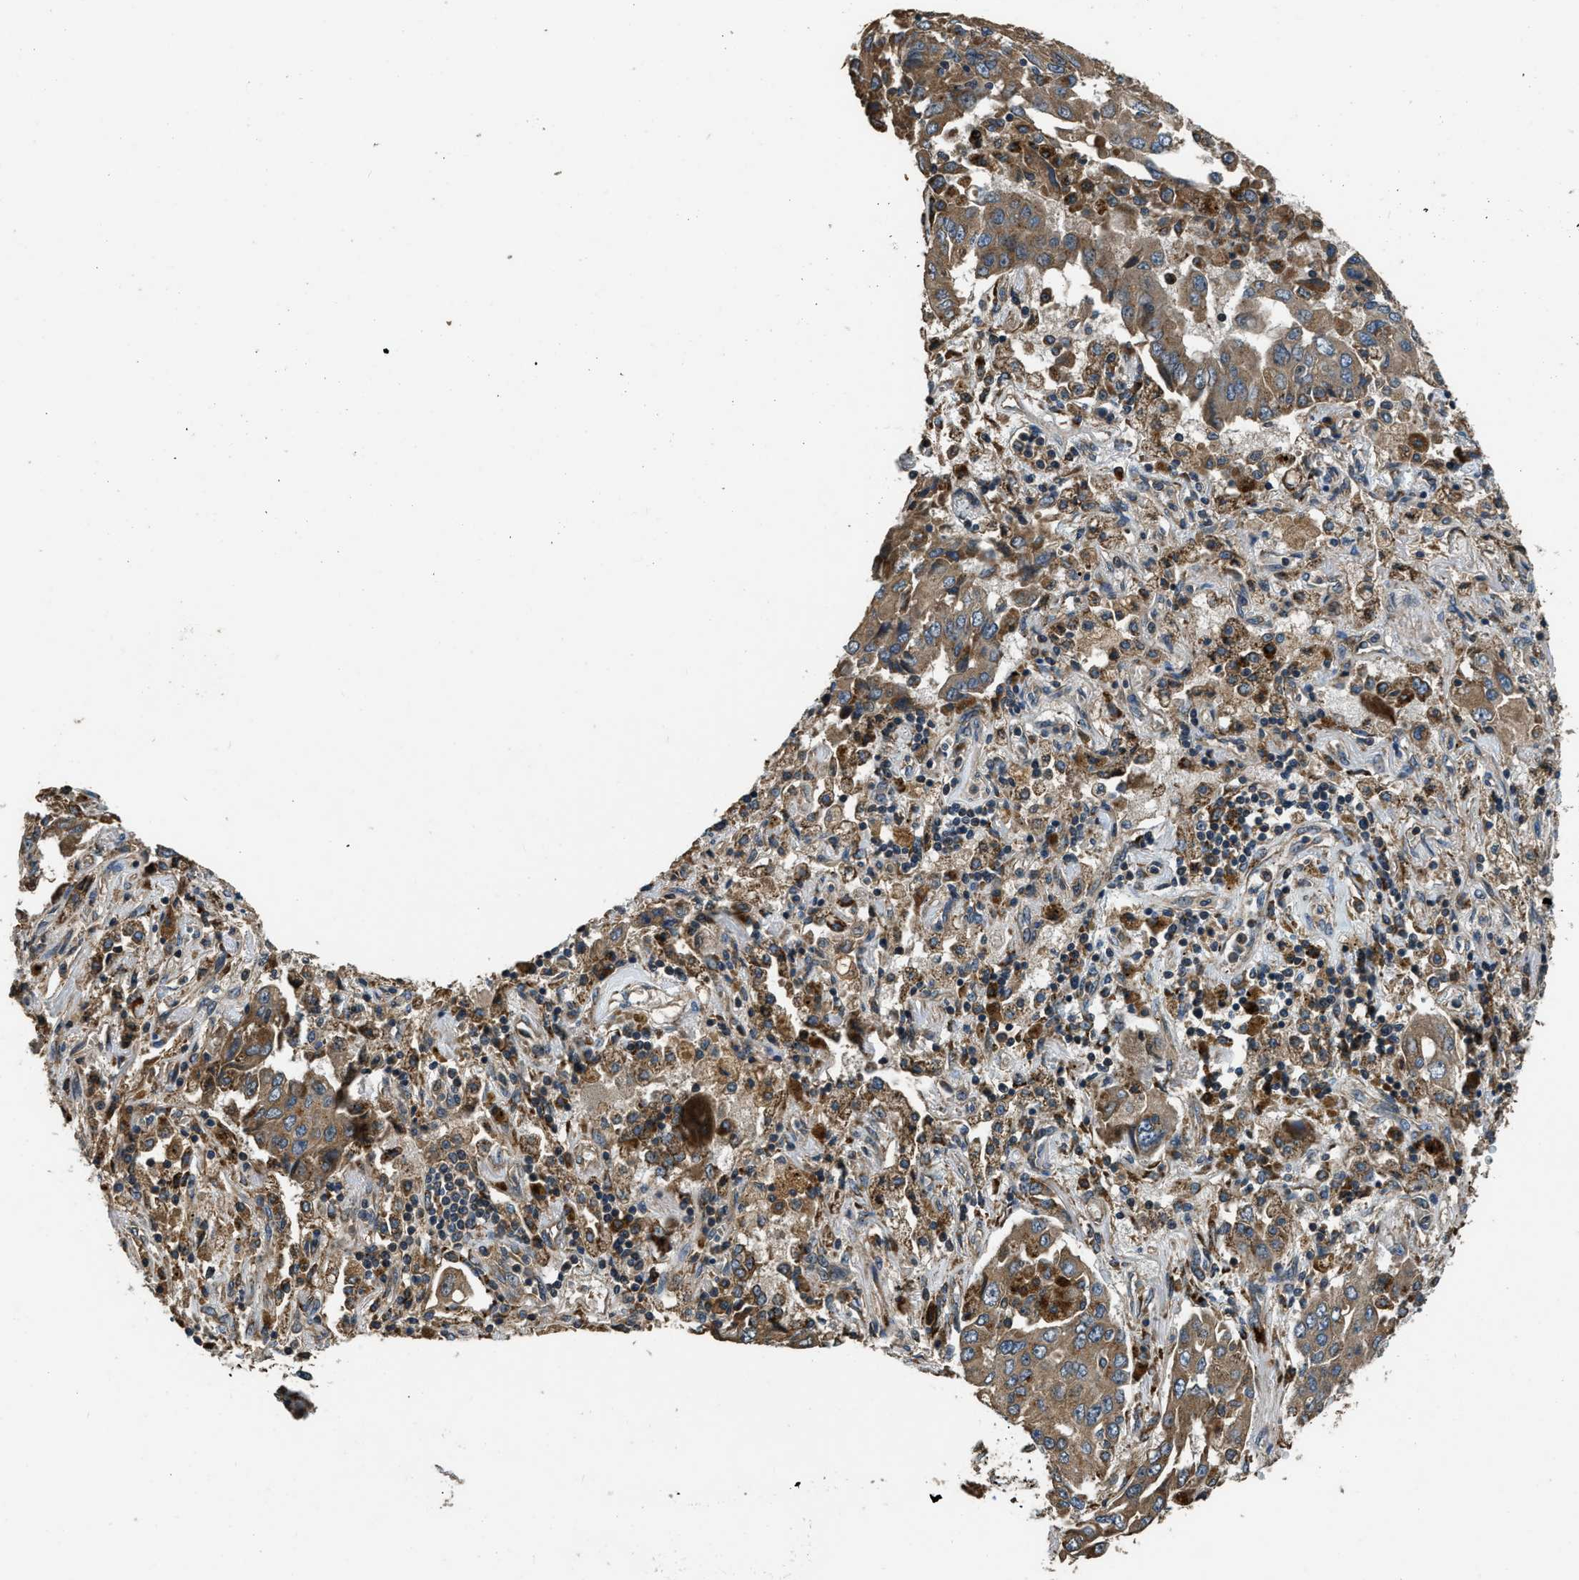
{"staining": {"intensity": "moderate", "quantity": ">75%", "location": "cytoplasmic/membranous"}, "tissue": "lung cancer", "cell_type": "Tumor cells", "image_type": "cancer", "snomed": [{"axis": "morphology", "description": "Adenocarcinoma, NOS"}, {"axis": "topography", "description": "Lung"}], "caption": "High-magnification brightfield microscopy of lung cancer stained with DAB (brown) and counterstained with hematoxylin (blue). tumor cells exhibit moderate cytoplasmic/membranous positivity is appreciated in approximately>75% of cells.", "gene": "GGH", "patient": {"sex": "female", "age": 65}}